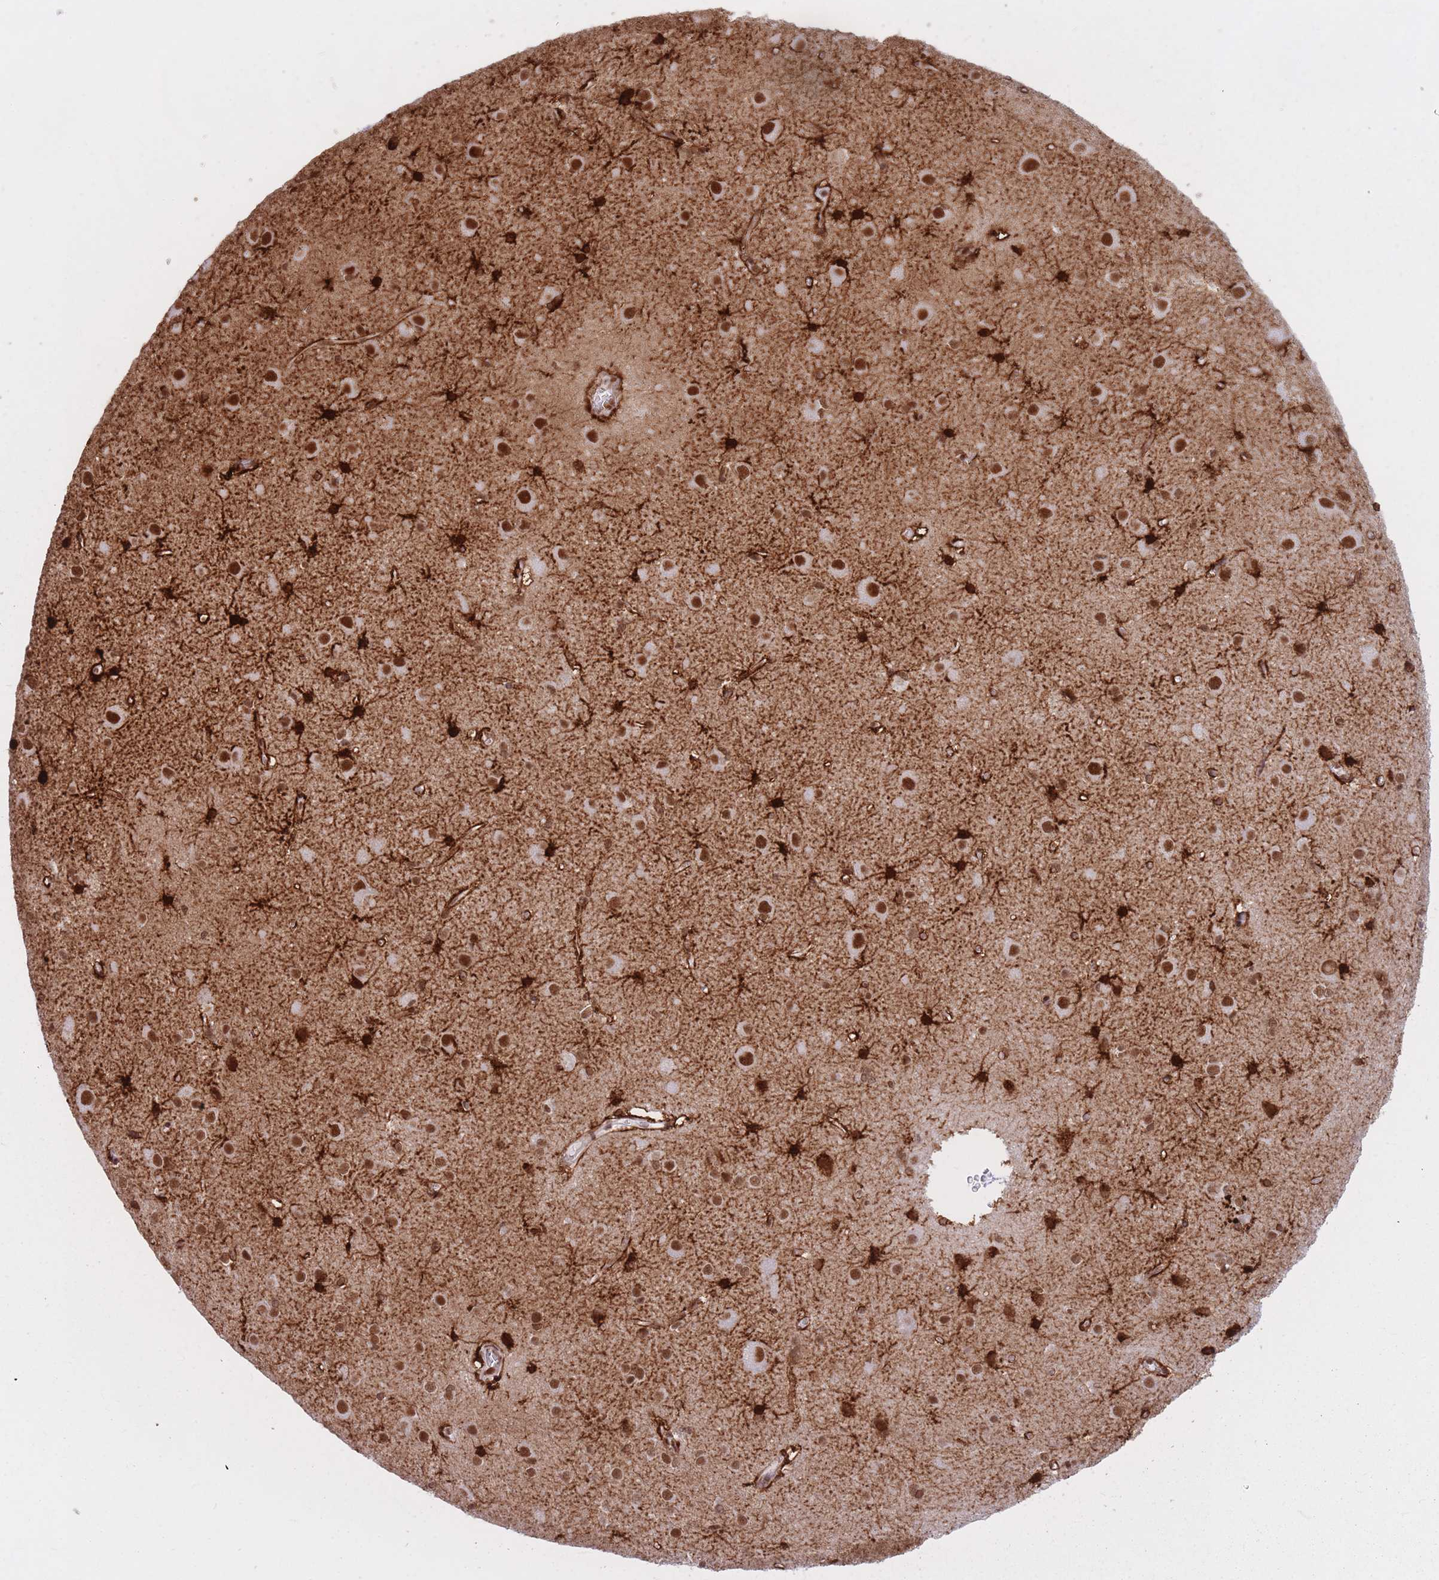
{"staining": {"intensity": "strong", "quantity": ">75%", "location": "cytoplasmic/membranous,nuclear"}, "tissue": "cerebral cortex", "cell_type": "Endothelial cells", "image_type": "normal", "snomed": [{"axis": "morphology", "description": "Normal tissue, NOS"}, {"axis": "topography", "description": "Cerebral cortex"}], "caption": "Endothelial cells show high levels of strong cytoplasmic/membranous,nuclear positivity in approximately >75% of cells in unremarkable human cerebral cortex. The staining was performed using DAB, with brown indicating positive protein expression. Nuclei are stained blue with hematoxylin.", "gene": "HNRNPUL1", "patient": {"sex": "male", "age": 37}}